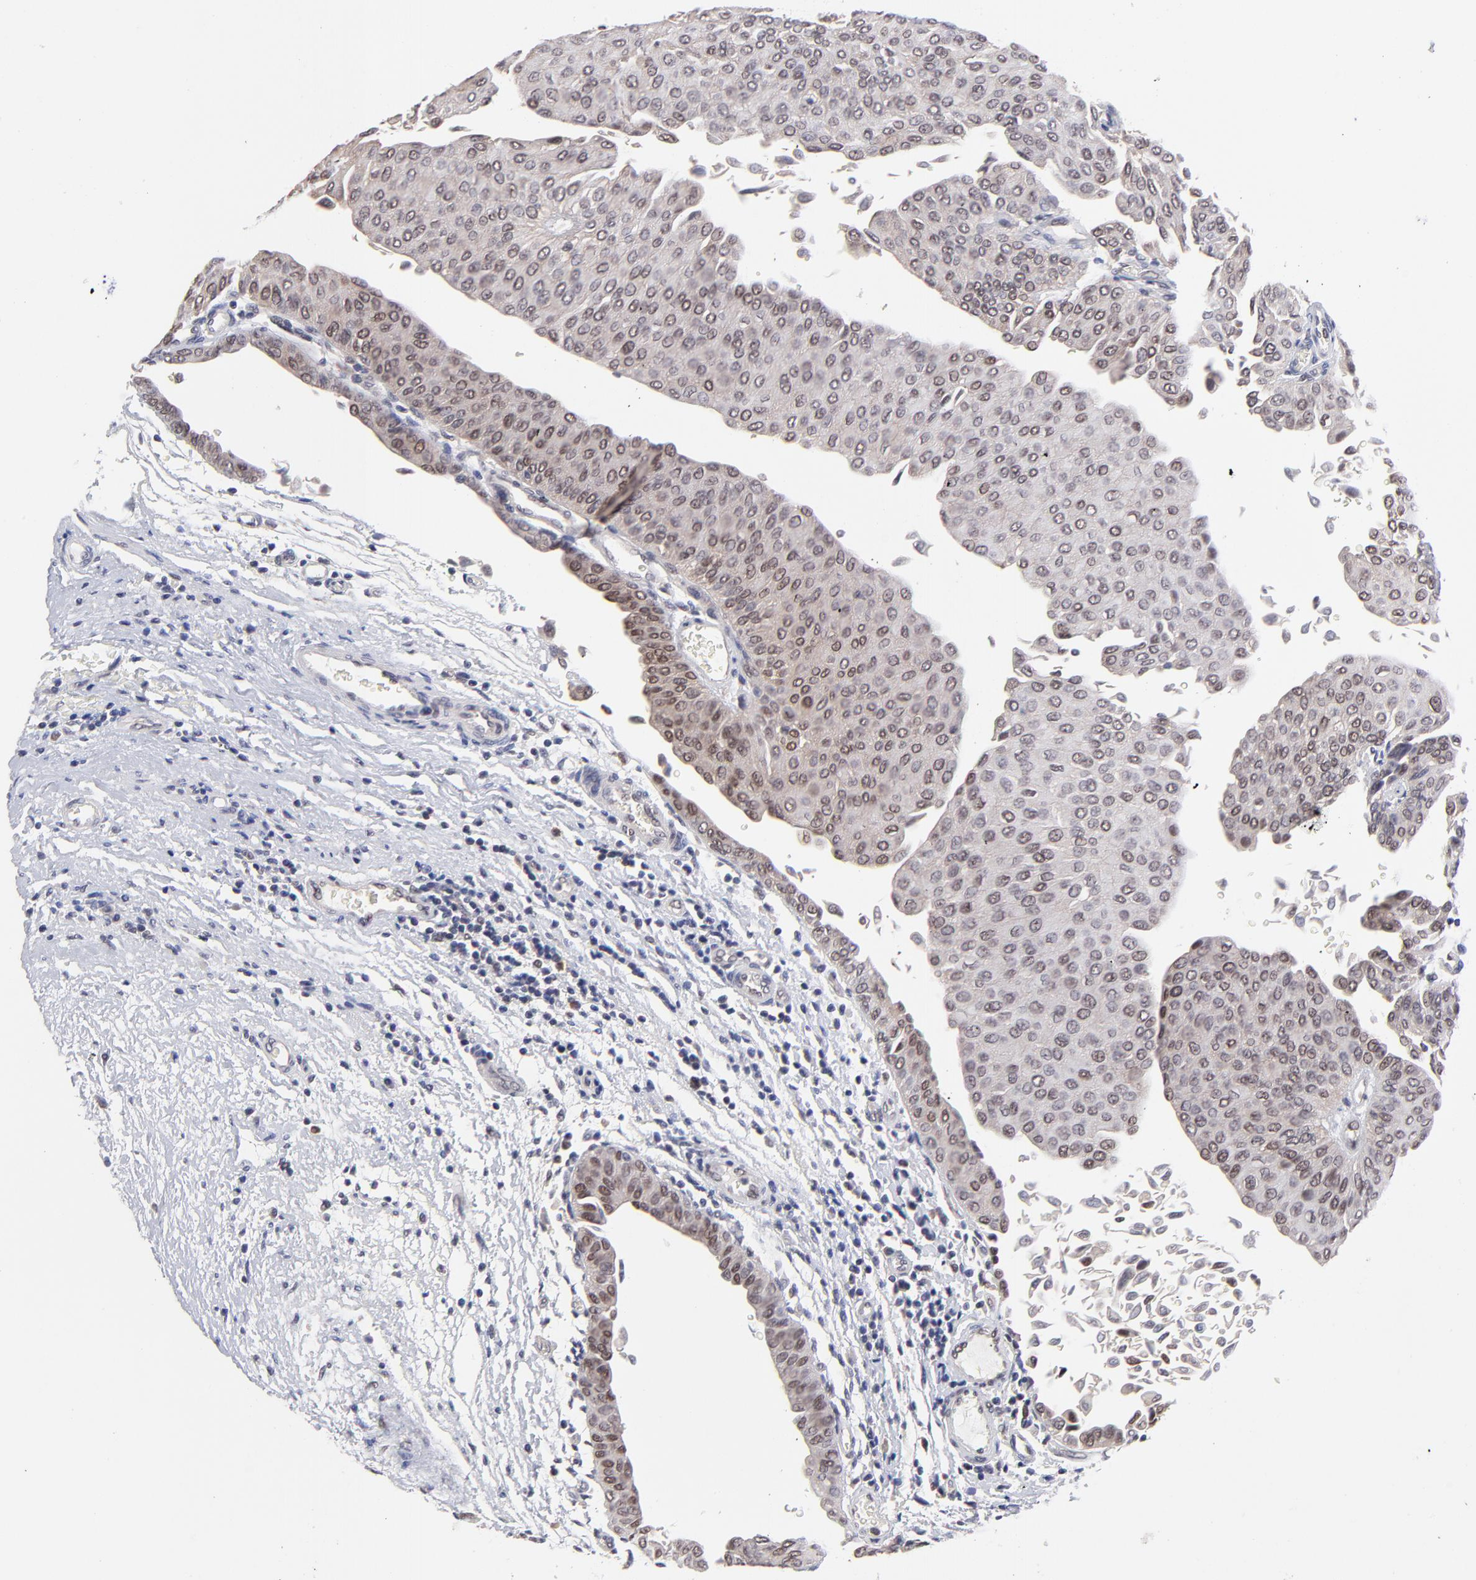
{"staining": {"intensity": "weak", "quantity": ">75%", "location": "cytoplasmic/membranous,nuclear"}, "tissue": "urothelial cancer", "cell_type": "Tumor cells", "image_type": "cancer", "snomed": [{"axis": "morphology", "description": "Urothelial carcinoma, Low grade"}, {"axis": "topography", "description": "Urinary bladder"}], "caption": "A micrograph of human urothelial cancer stained for a protein exhibits weak cytoplasmic/membranous and nuclear brown staining in tumor cells. Ihc stains the protein in brown and the nuclei are stained blue.", "gene": "UBE2E3", "patient": {"sex": "male", "age": 64}}